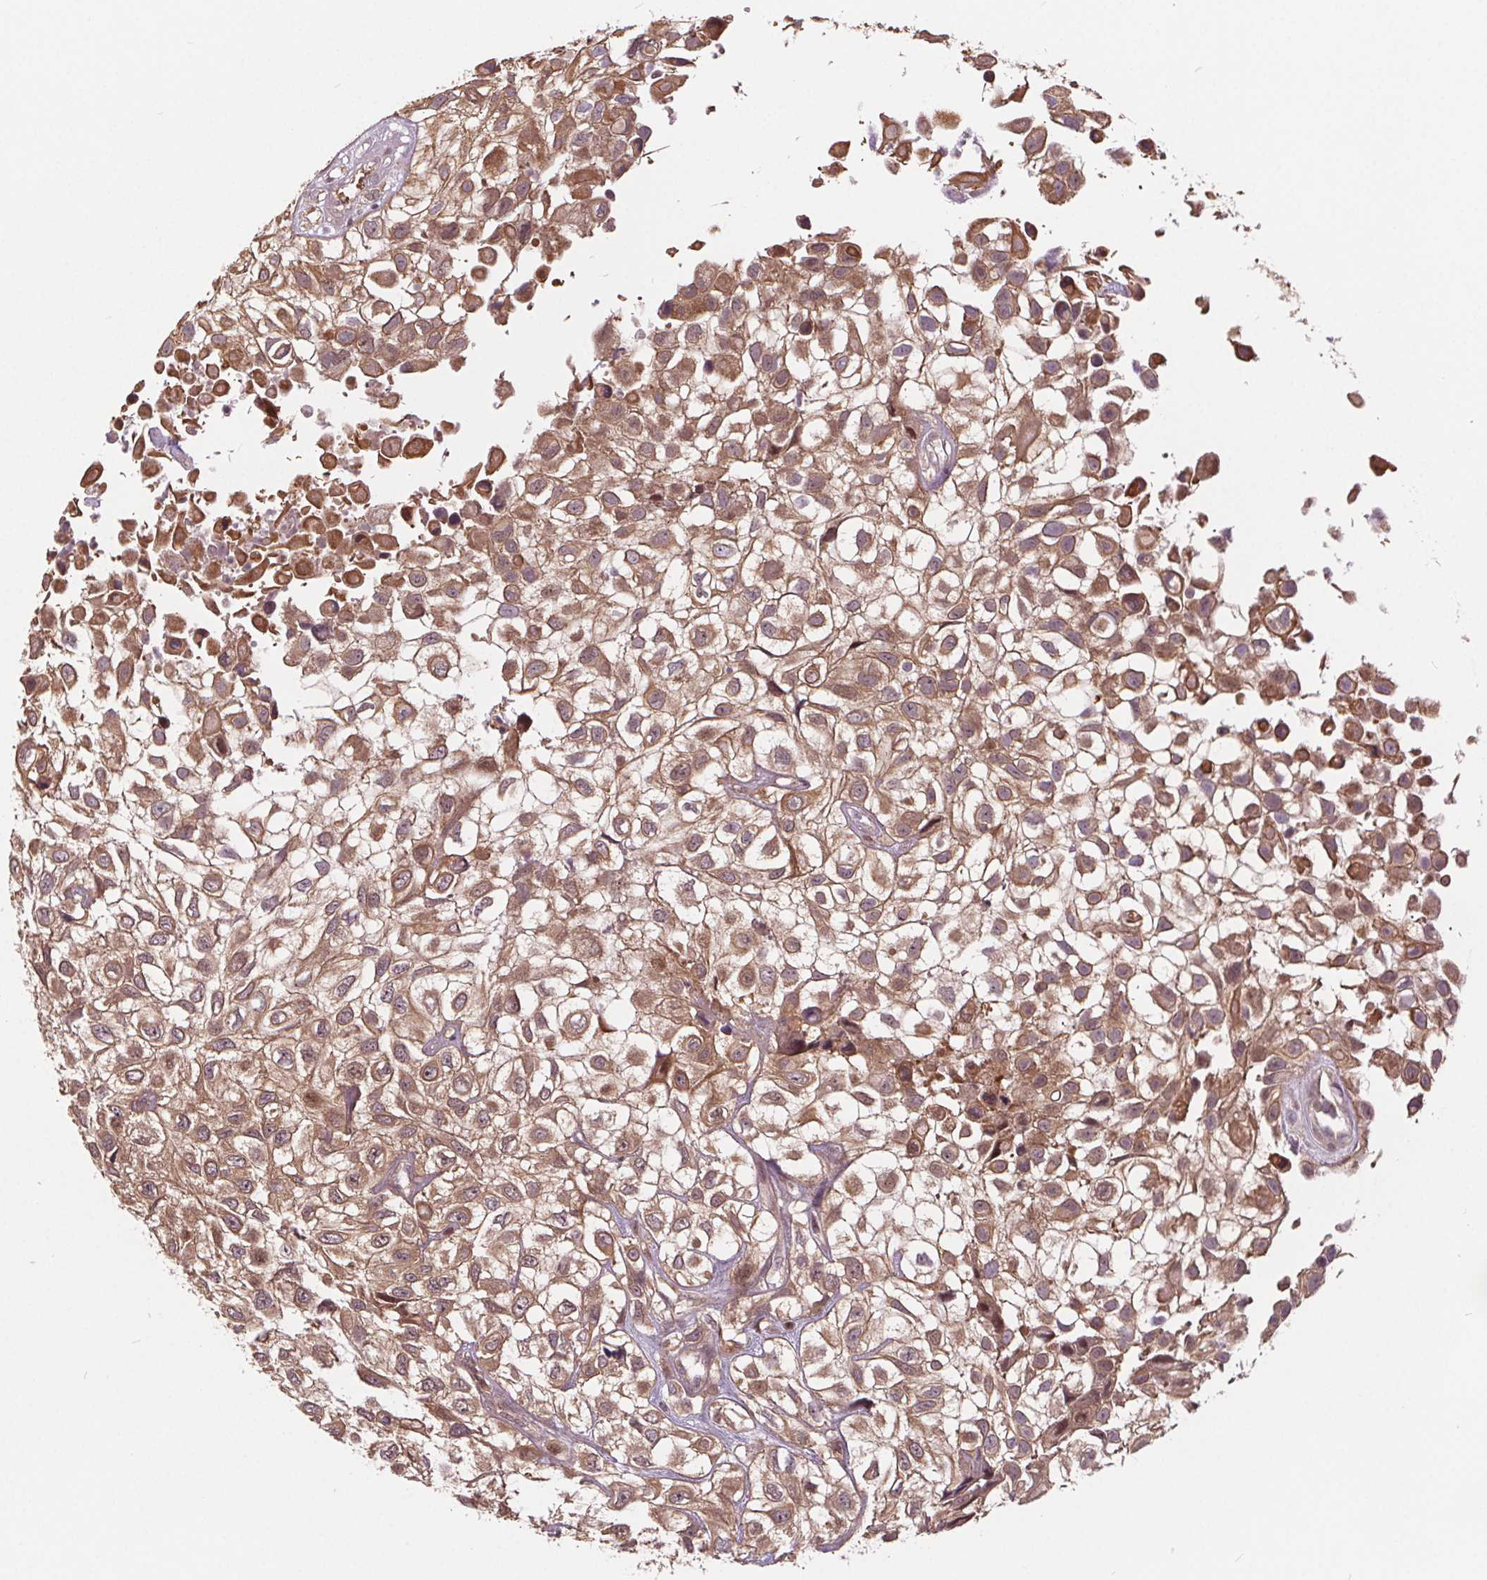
{"staining": {"intensity": "moderate", "quantity": ">75%", "location": "cytoplasmic/membranous,nuclear"}, "tissue": "urothelial cancer", "cell_type": "Tumor cells", "image_type": "cancer", "snomed": [{"axis": "morphology", "description": "Urothelial carcinoma, High grade"}, {"axis": "topography", "description": "Urinary bladder"}], "caption": "Brown immunohistochemical staining in human urothelial cancer reveals moderate cytoplasmic/membranous and nuclear staining in about >75% of tumor cells.", "gene": "HIF1AN", "patient": {"sex": "male", "age": 56}}